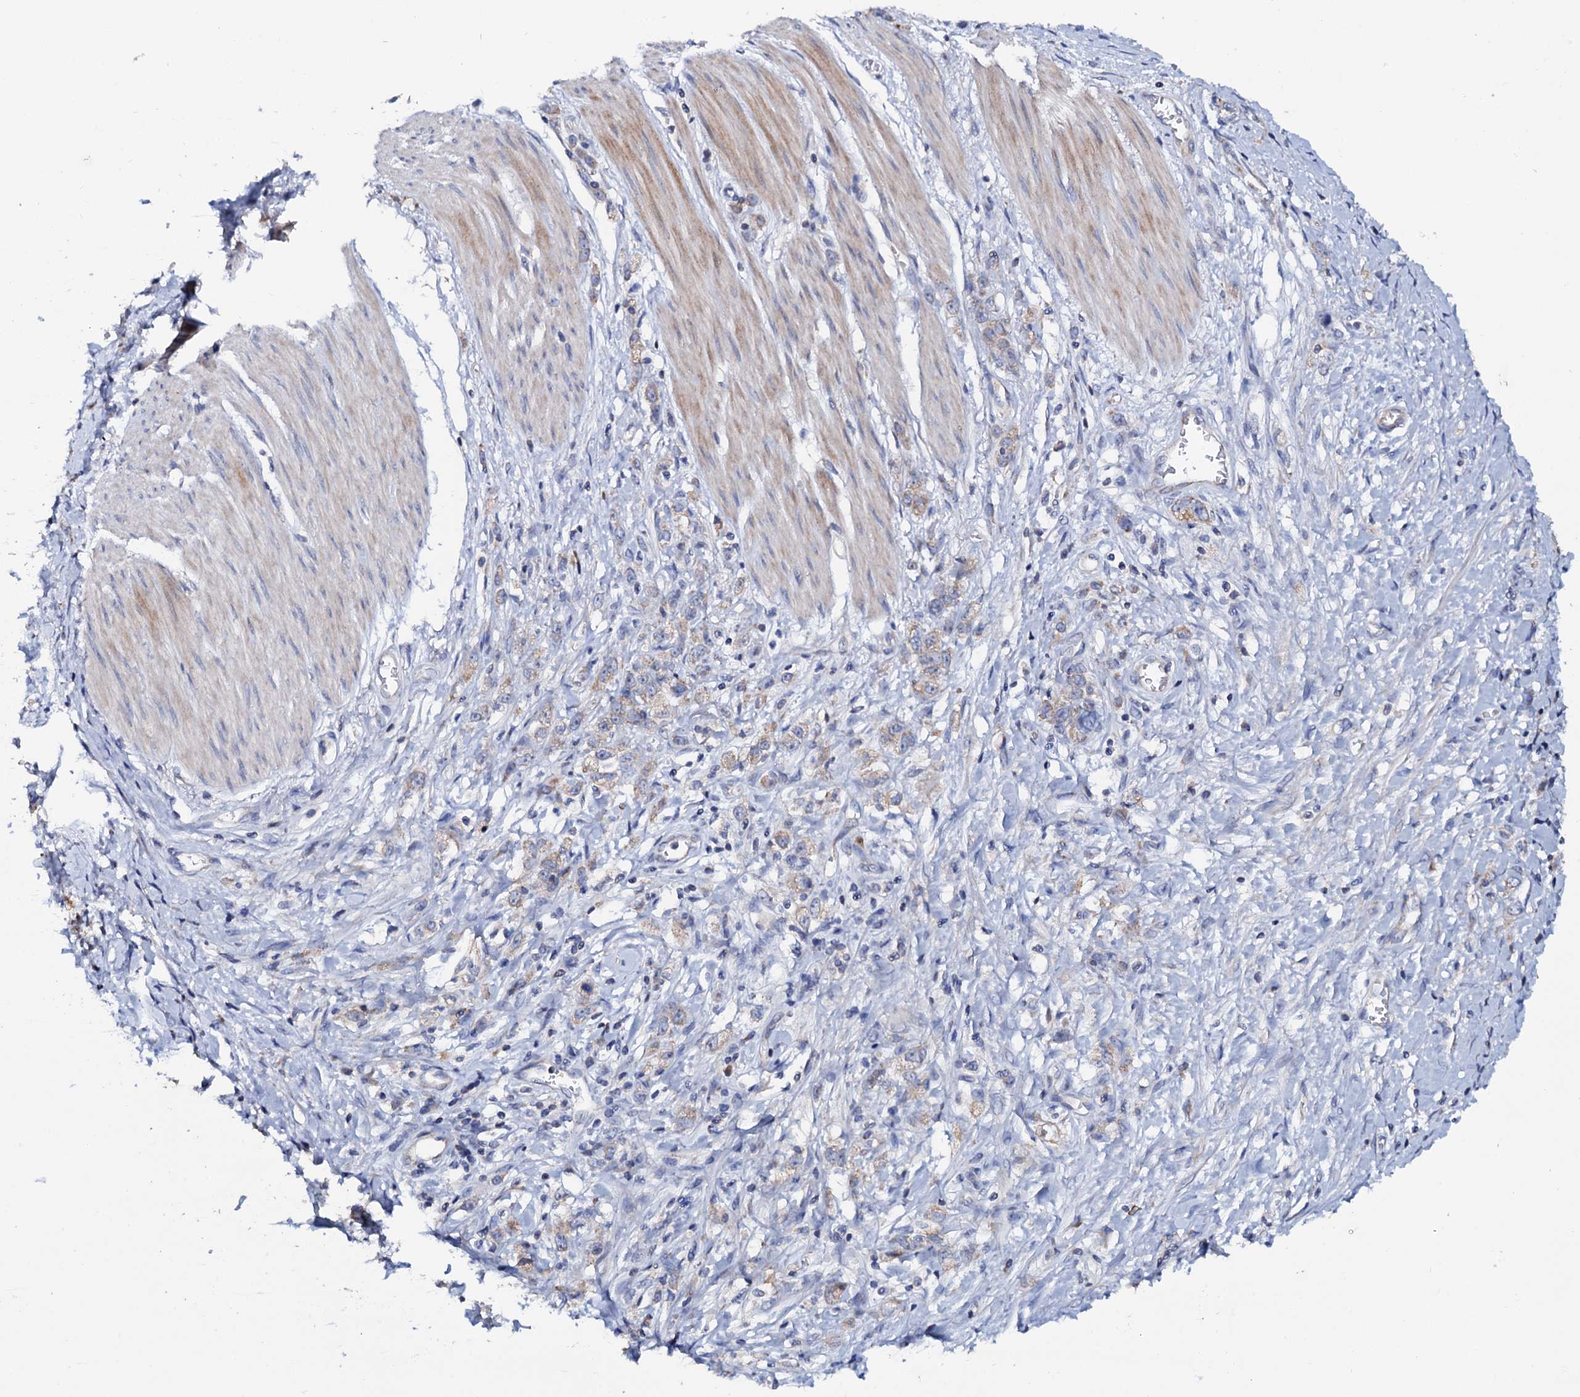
{"staining": {"intensity": "weak", "quantity": "25%-75%", "location": "cytoplasmic/membranous"}, "tissue": "stomach cancer", "cell_type": "Tumor cells", "image_type": "cancer", "snomed": [{"axis": "morphology", "description": "Adenocarcinoma, NOS"}, {"axis": "topography", "description": "Stomach"}], "caption": "Immunohistochemical staining of human stomach cancer (adenocarcinoma) reveals low levels of weak cytoplasmic/membranous expression in about 25%-75% of tumor cells.", "gene": "MRPL48", "patient": {"sex": "female", "age": 76}}